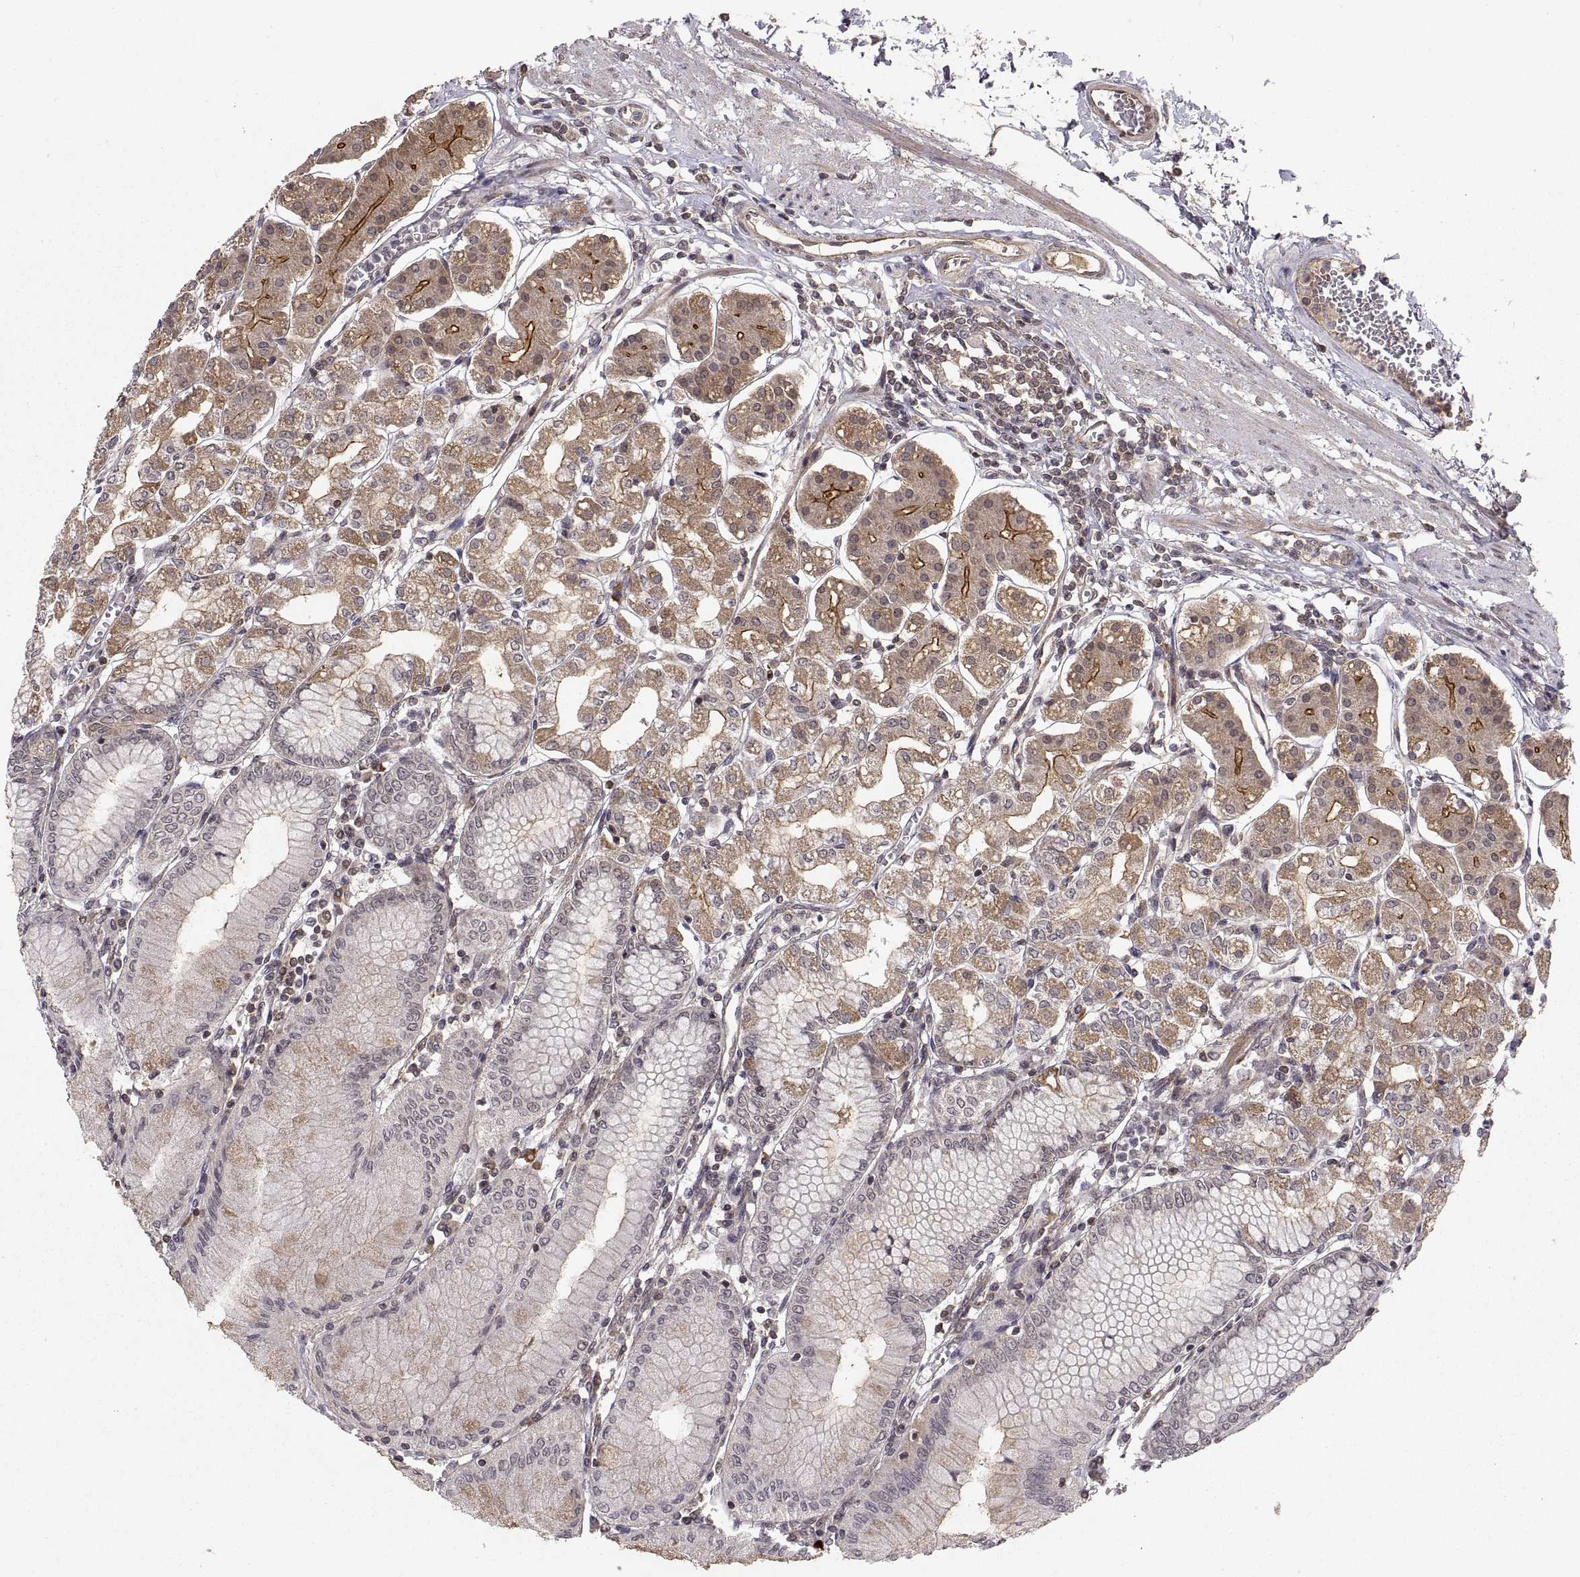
{"staining": {"intensity": "strong", "quantity": "<25%", "location": "cytoplasmic/membranous"}, "tissue": "stomach", "cell_type": "Glandular cells", "image_type": "normal", "snomed": [{"axis": "morphology", "description": "Normal tissue, NOS"}, {"axis": "topography", "description": "Skeletal muscle"}, {"axis": "topography", "description": "Stomach"}], "caption": "Unremarkable stomach exhibits strong cytoplasmic/membranous expression in about <25% of glandular cells, visualized by immunohistochemistry.", "gene": "ABL2", "patient": {"sex": "female", "age": 57}}